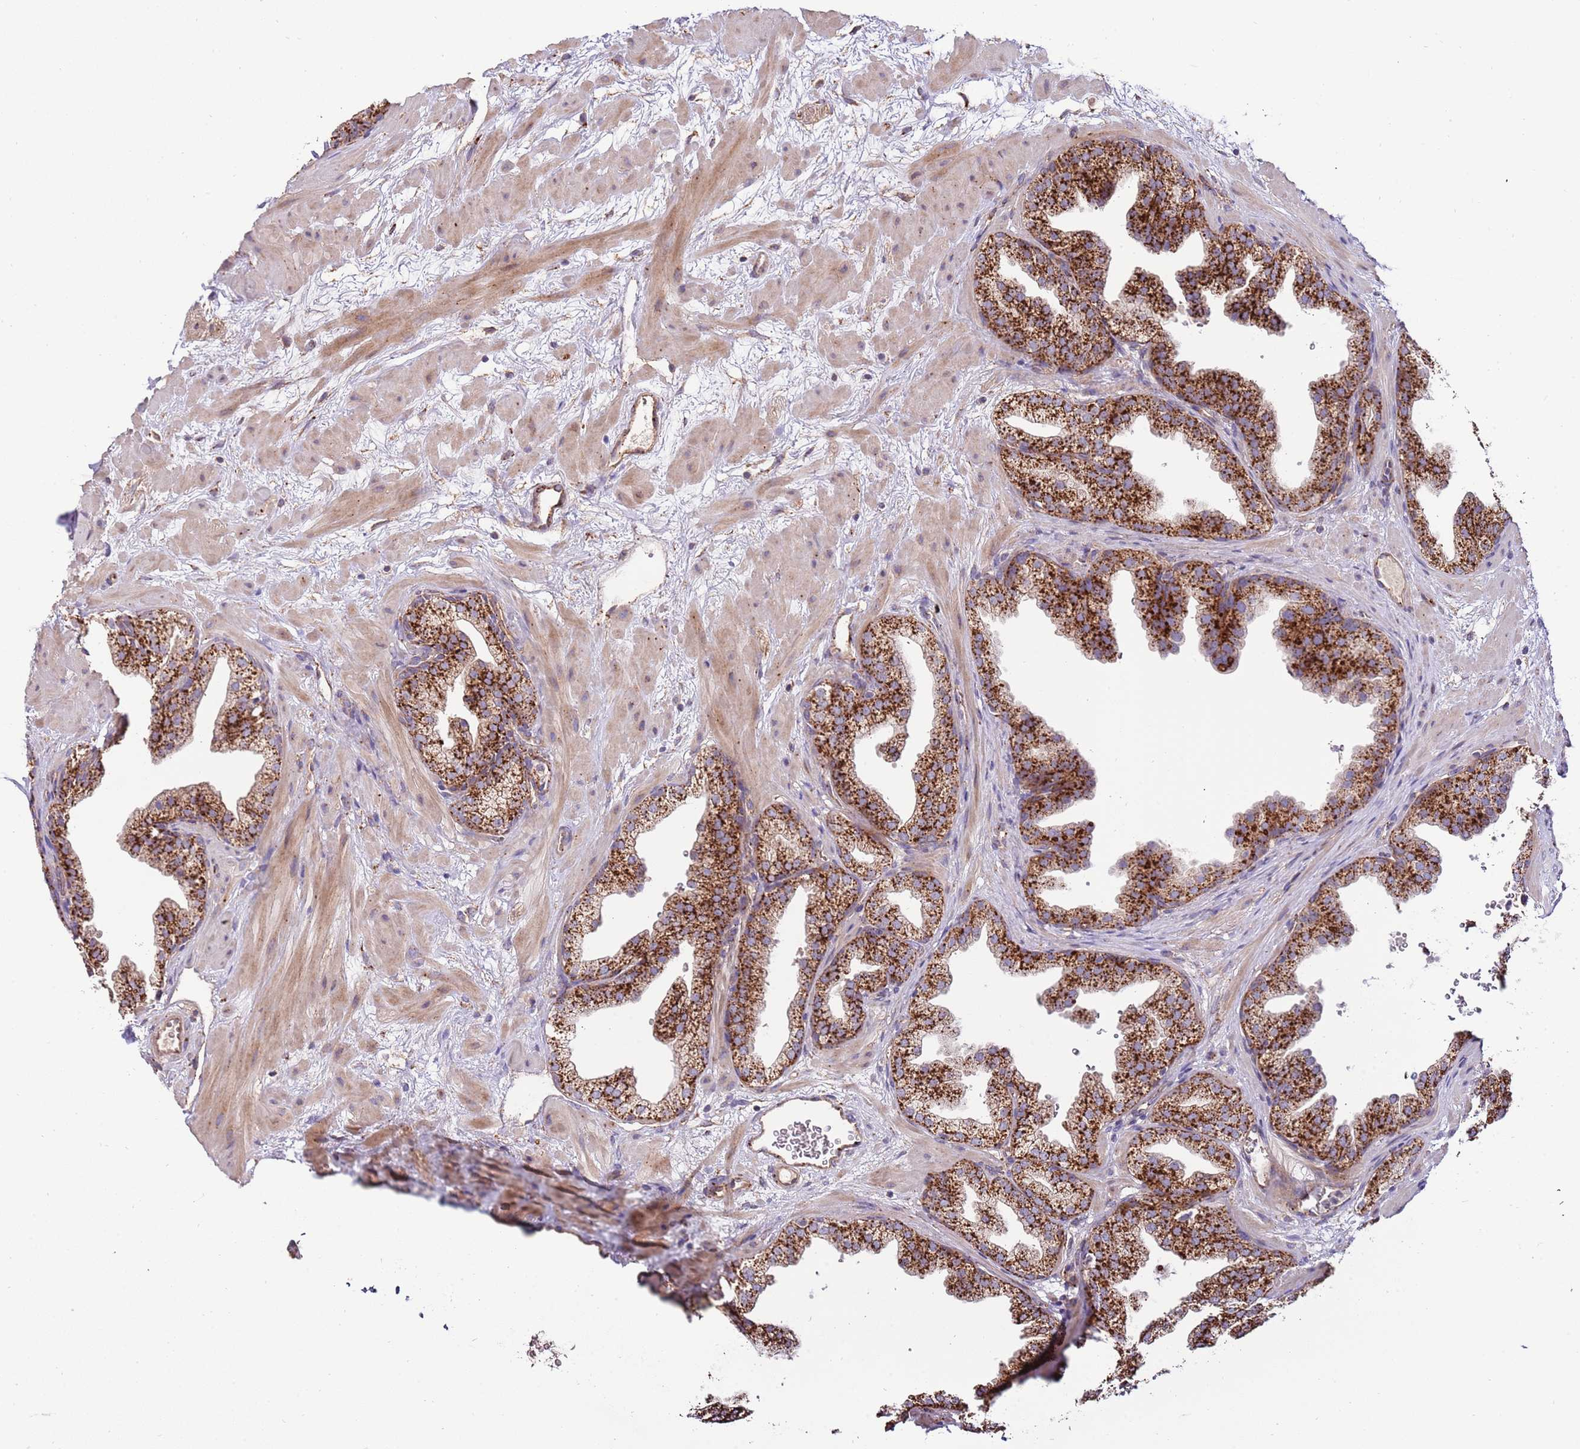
{"staining": {"intensity": "strong", "quantity": ">75%", "location": "cytoplasmic/membranous"}, "tissue": "prostate", "cell_type": "Glandular cells", "image_type": "normal", "snomed": [{"axis": "morphology", "description": "Normal tissue, NOS"}, {"axis": "topography", "description": "Prostate"}], "caption": "This image demonstrates IHC staining of normal human prostate, with high strong cytoplasmic/membranous positivity in about >75% of glandular cells.", "gene": "DOCK6", "patient": {"sex": "male", "age": 37}}